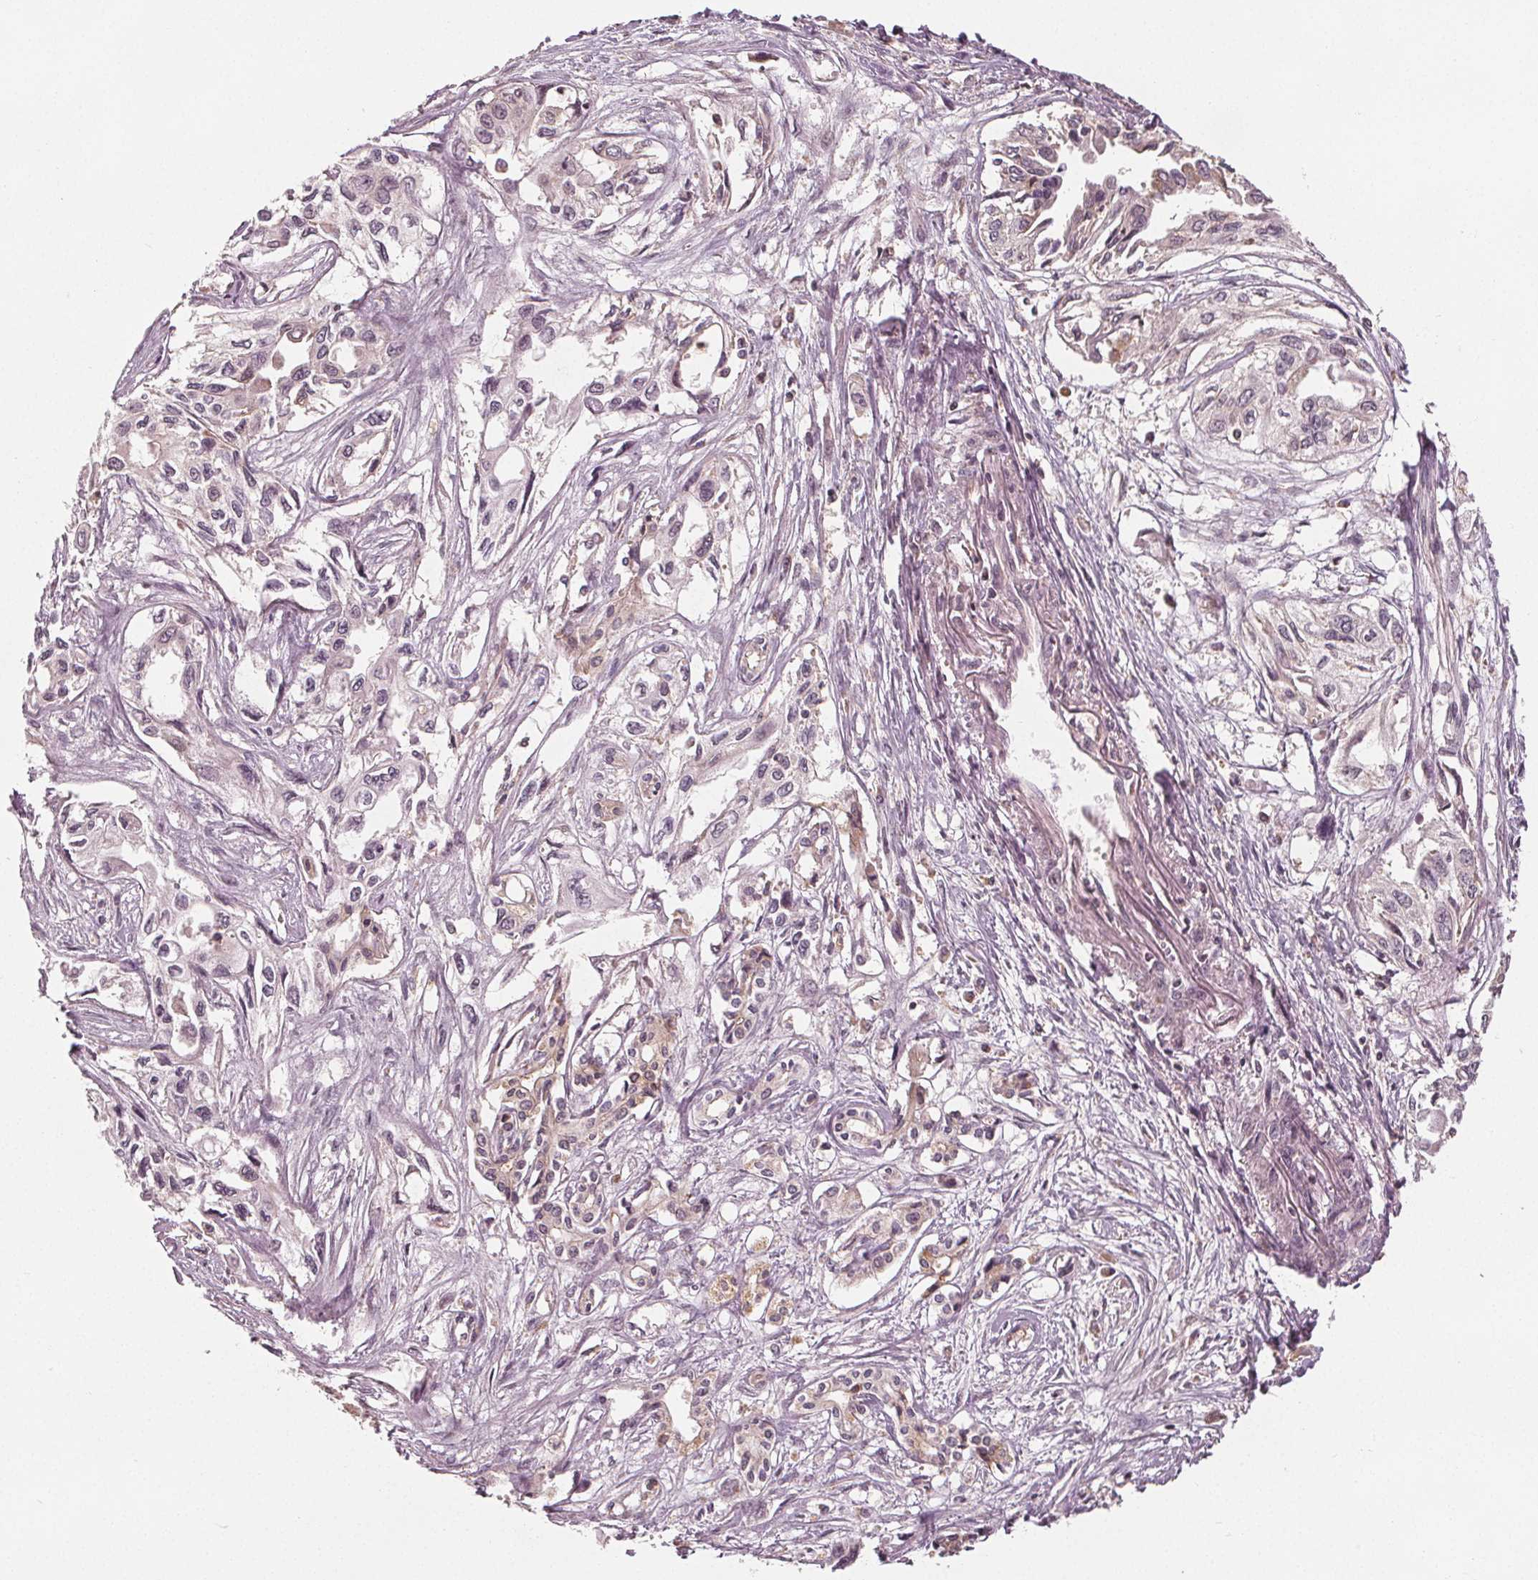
{"staining": {"intensity": "negative", "quantity": "none", "location": "none"}, "tissue": "pancreatic cancer", "cell_type": "Tumor cells", "image_type": "cancer", "snomed": [{"axis": "morphology", "description": "Adenocarcinoma, NOS"}, {"axis": "topography", "description": "Pancreas"}], "caption": "Adenocarcinoma (pancreatic) was stained to show a protein in brown. There is no significant positivity in tumor cells.", "gene": "GNB2", "patient": {"sex": "female", "age": 55}}